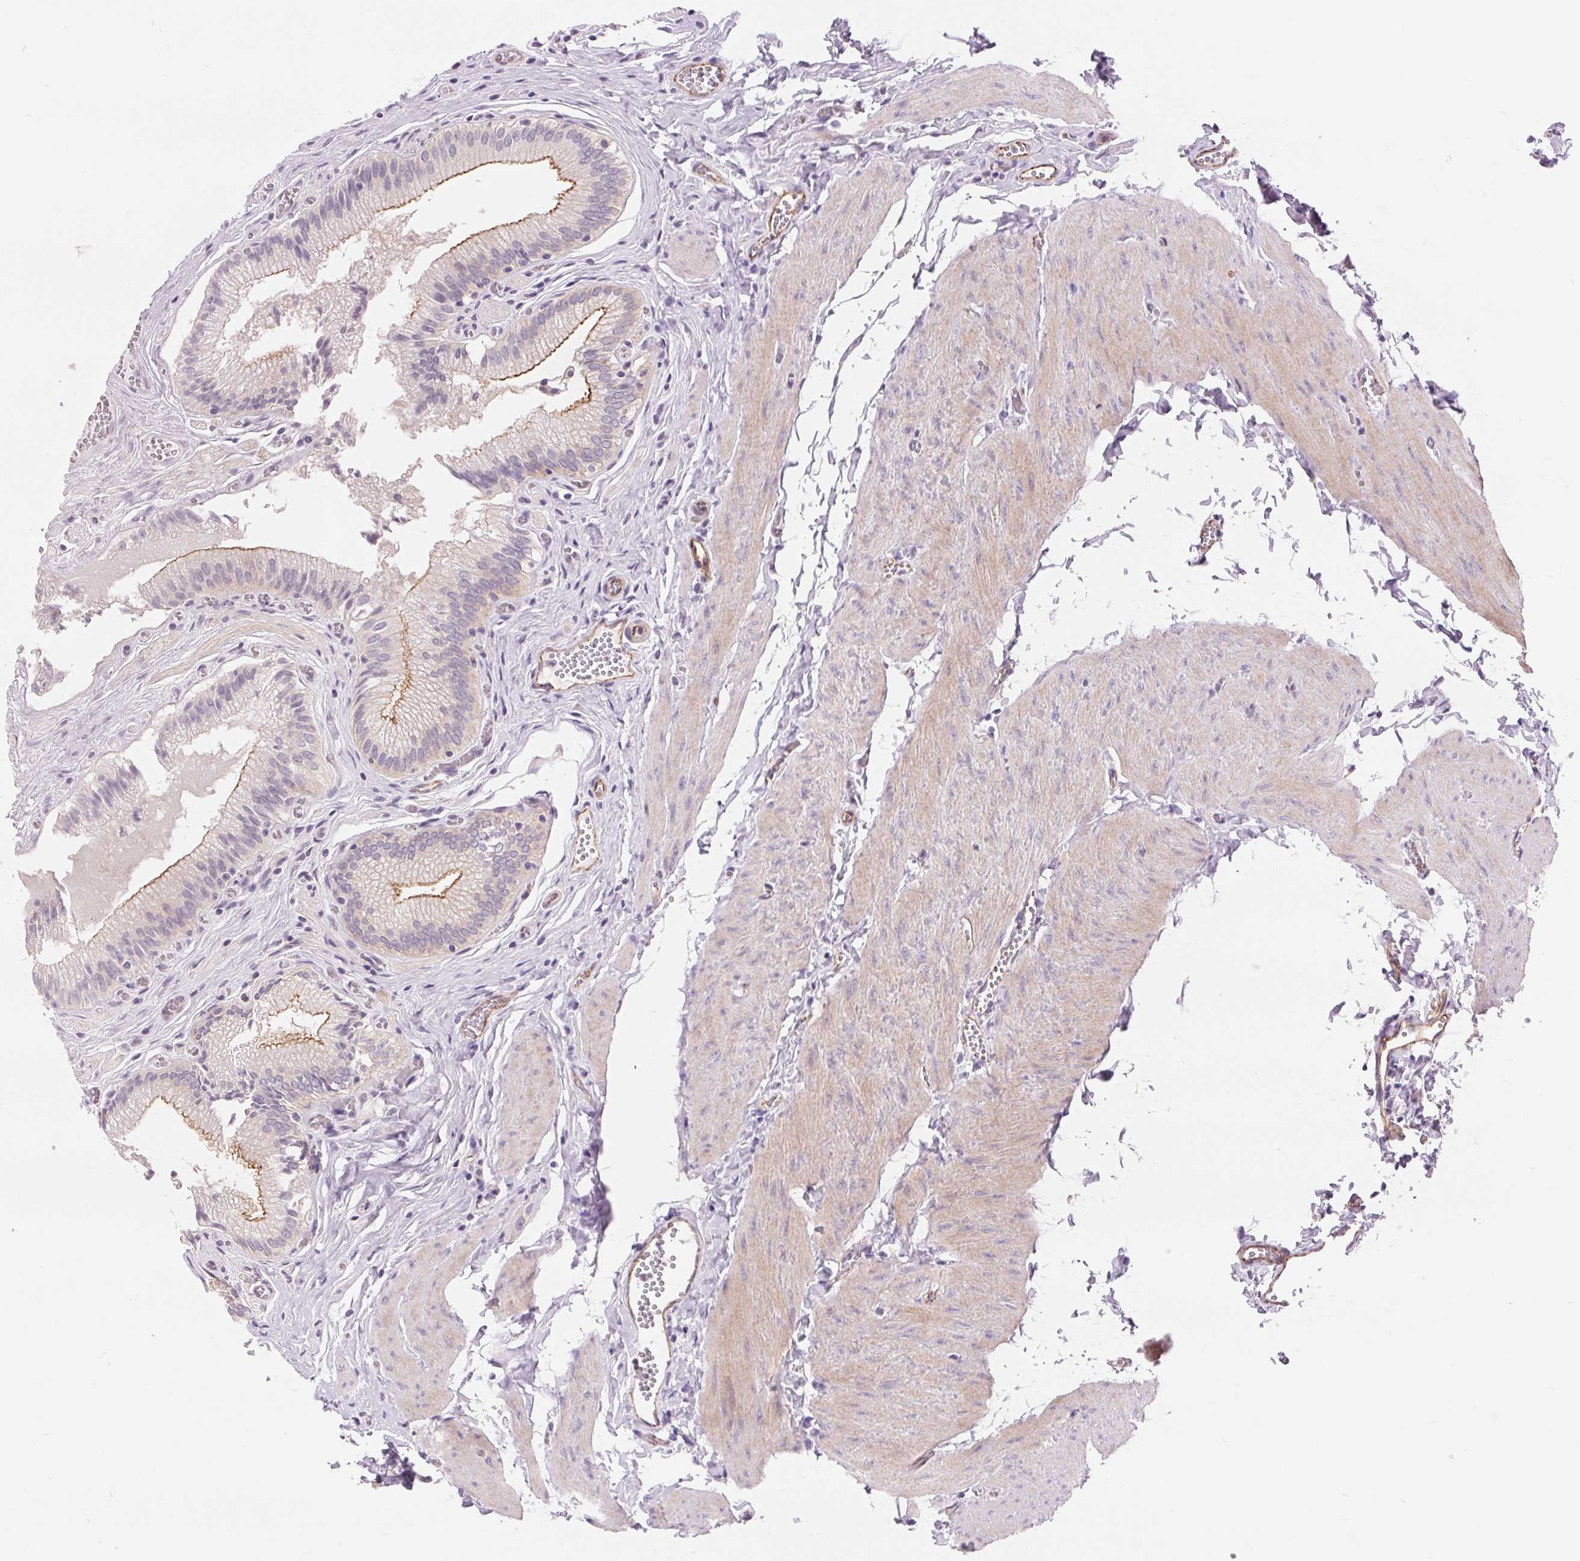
{"staining": {"intensity": "moderate", "quantity": "25%-75%", "location": "cytoplasmic/membranous"}, "tissue": "gallbladder", "cell_type": "Glandular cells", "image_type": "normal", "snomed": [{"axis": "morphology", "description": "Normal tissue, NOS"}, {"axis": "topography", "description": "Gallbladder"}, {"axis": "topography", "description": "Peripheral nerve tissue"}], "caption": "Protein analysis of benign gallbladder displays moderate cytoplasmic/membranous staining in approximately 25%-75% of glandular cells.", "gene": "DIXDC1", "patient": {"sex": "male", "age": 17}}